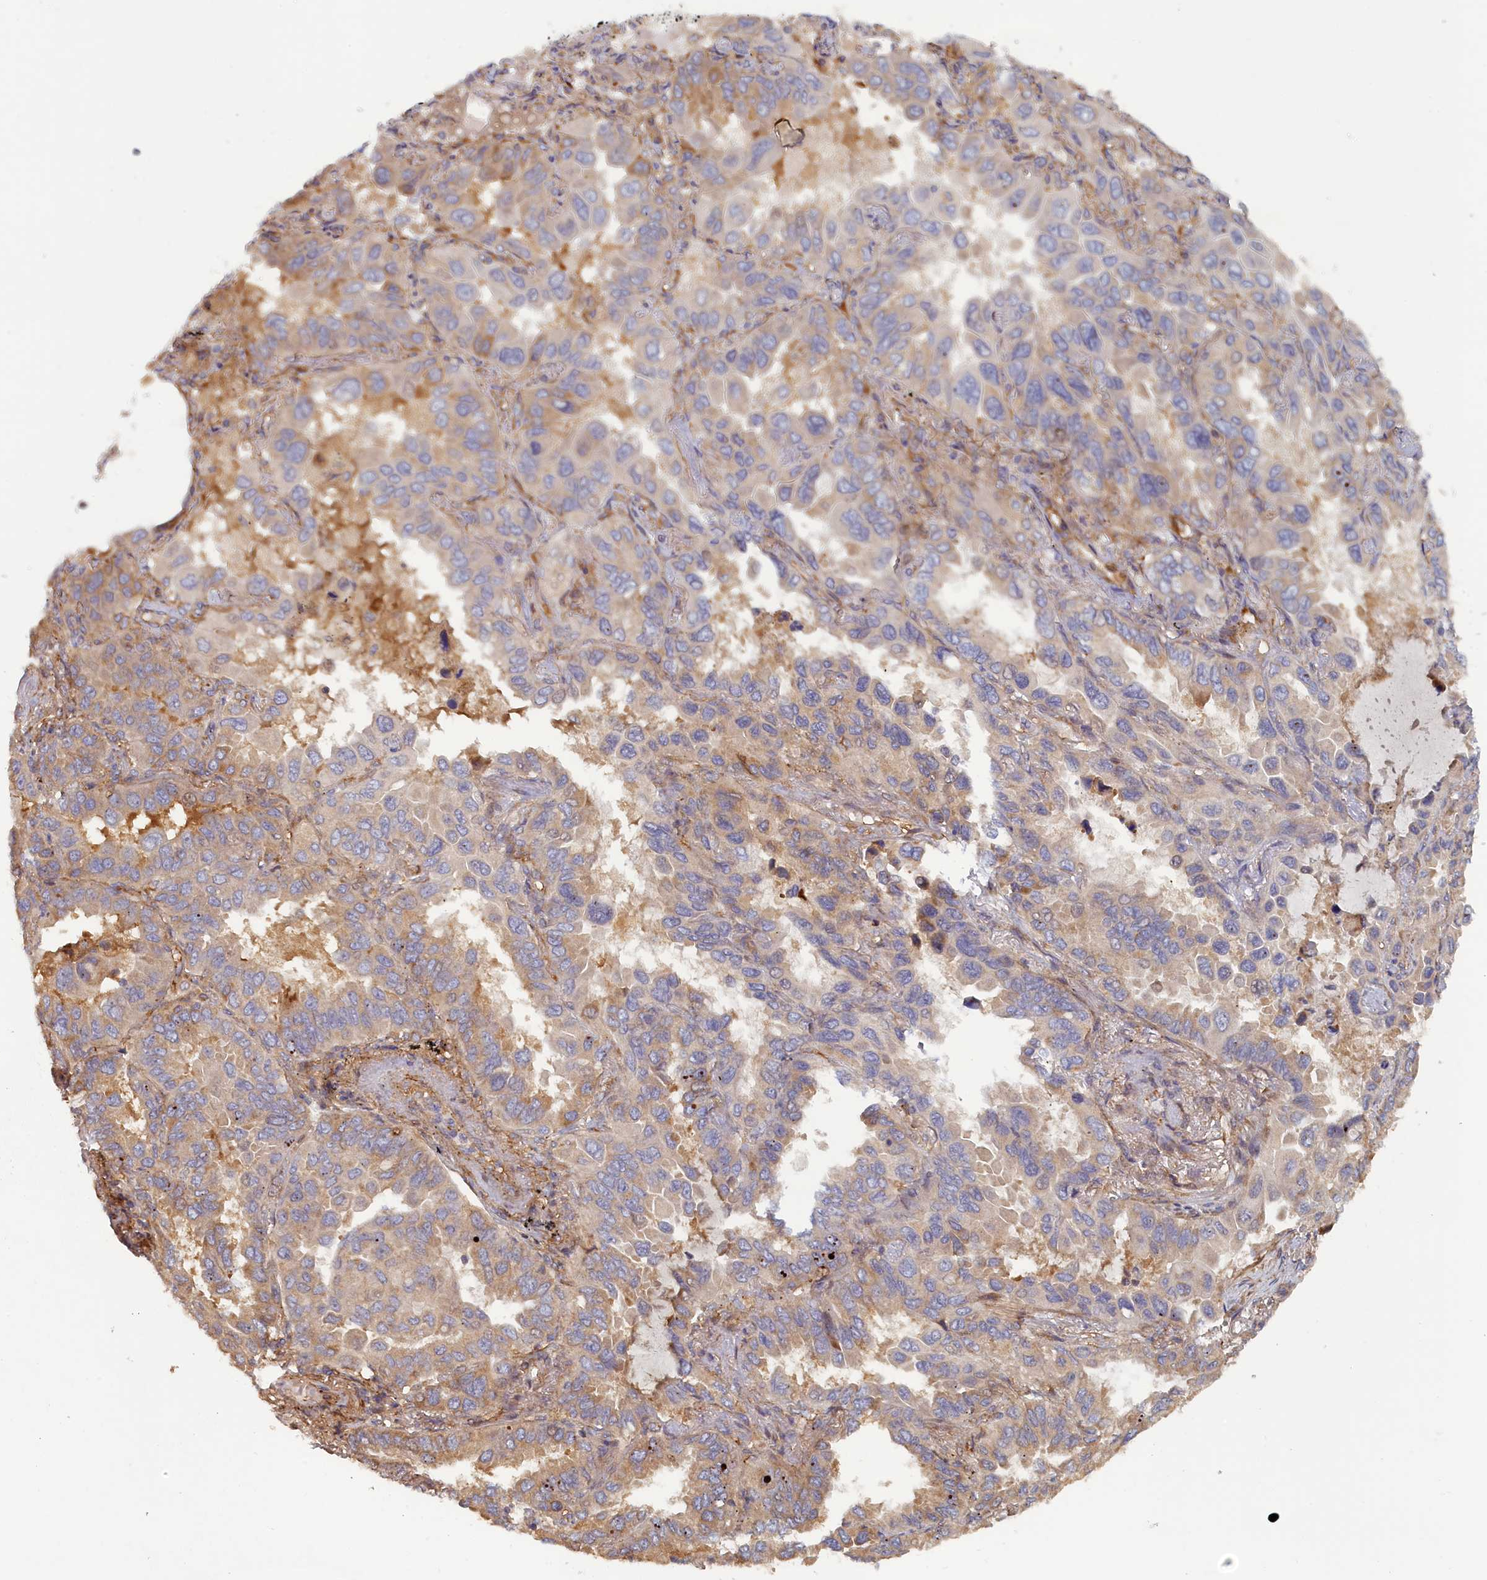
{"staining": {"intensity": "negative", "quantity": "none", "location": "none"}, "tissue": "lung cancer", "cell_type": "Tumor cells", "image_type": "cancer", "snomed": [{"axis": "morphology", "description": "Adenocarcinoma, NOS"}, {"axis": "topography", "description": "Lung"}], "caption": "A histopathology image of lung adenocarcinoma stained for a protein shows no brown staining in tumor cells. Brightfield microscopy of immunohistochemistry (IHC) stained with DAB (3,3'-diaminobenzidine) (brown) and hematoxylin (blue), captured at high magnification.", "gene": "TMEM196", "patient": {"sex": "male", "age": 64}}